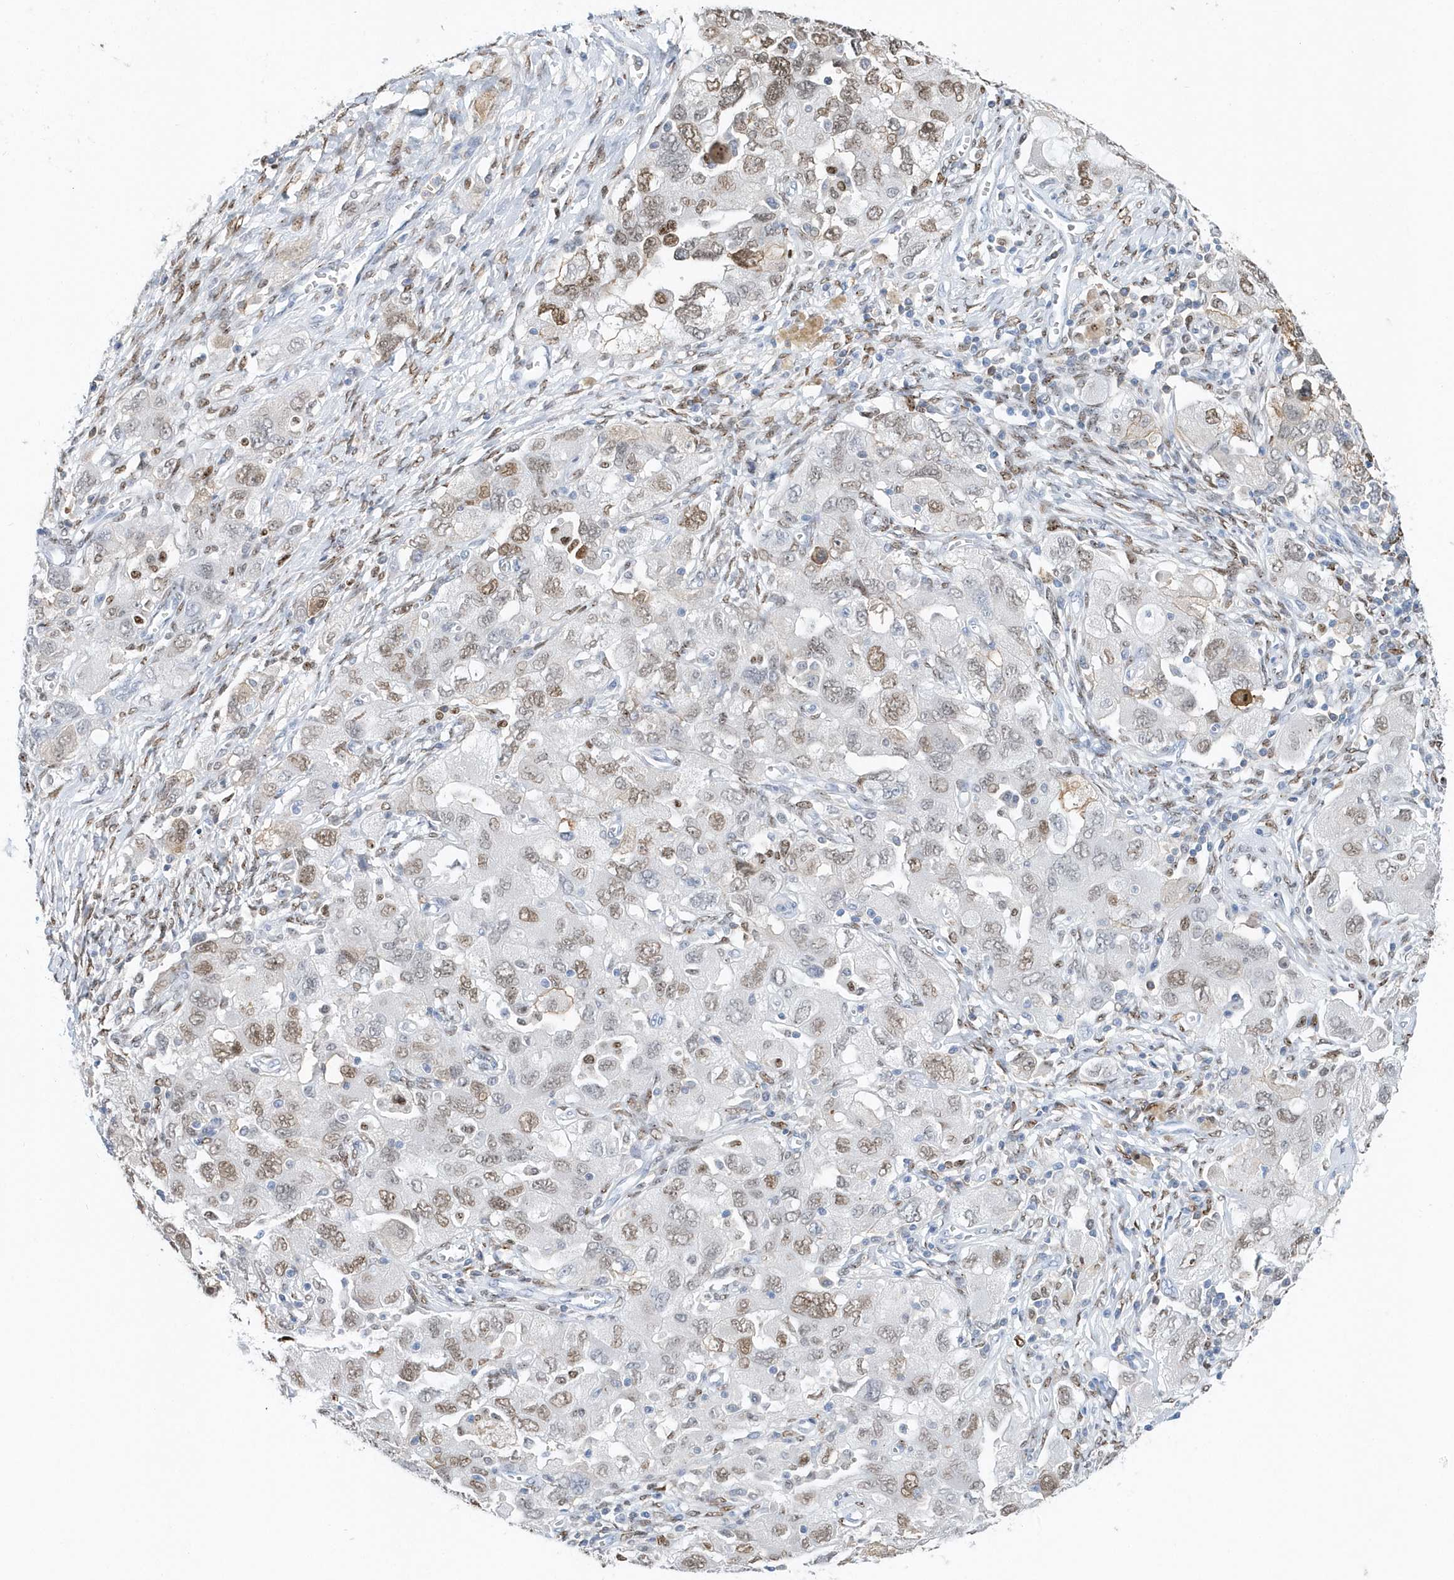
{"staining": {"intensity": "moderate", "quantity": "25%-75%", "location": "nuclear"}, "tissue": "ovarian cancer", "cell_type": "Tumor cells", "image_type": "cancer", "snomed": [{"axis": "morphology", "description": "Carcinoma, NOS"}, {"axis": "morphology", "description": "Cystadenocarcinoma, serous, NOS"}, {"axis": "topography", "description": "Ovary"}], "caption": "Tumor cells display medium levels of moderate nuclear positivity in about 25%-75% of cells in serous cystadenocarcinoma (ovarian).", "gene": "MACROH2A2", "patient": {"sex": "female", "age": 69}}